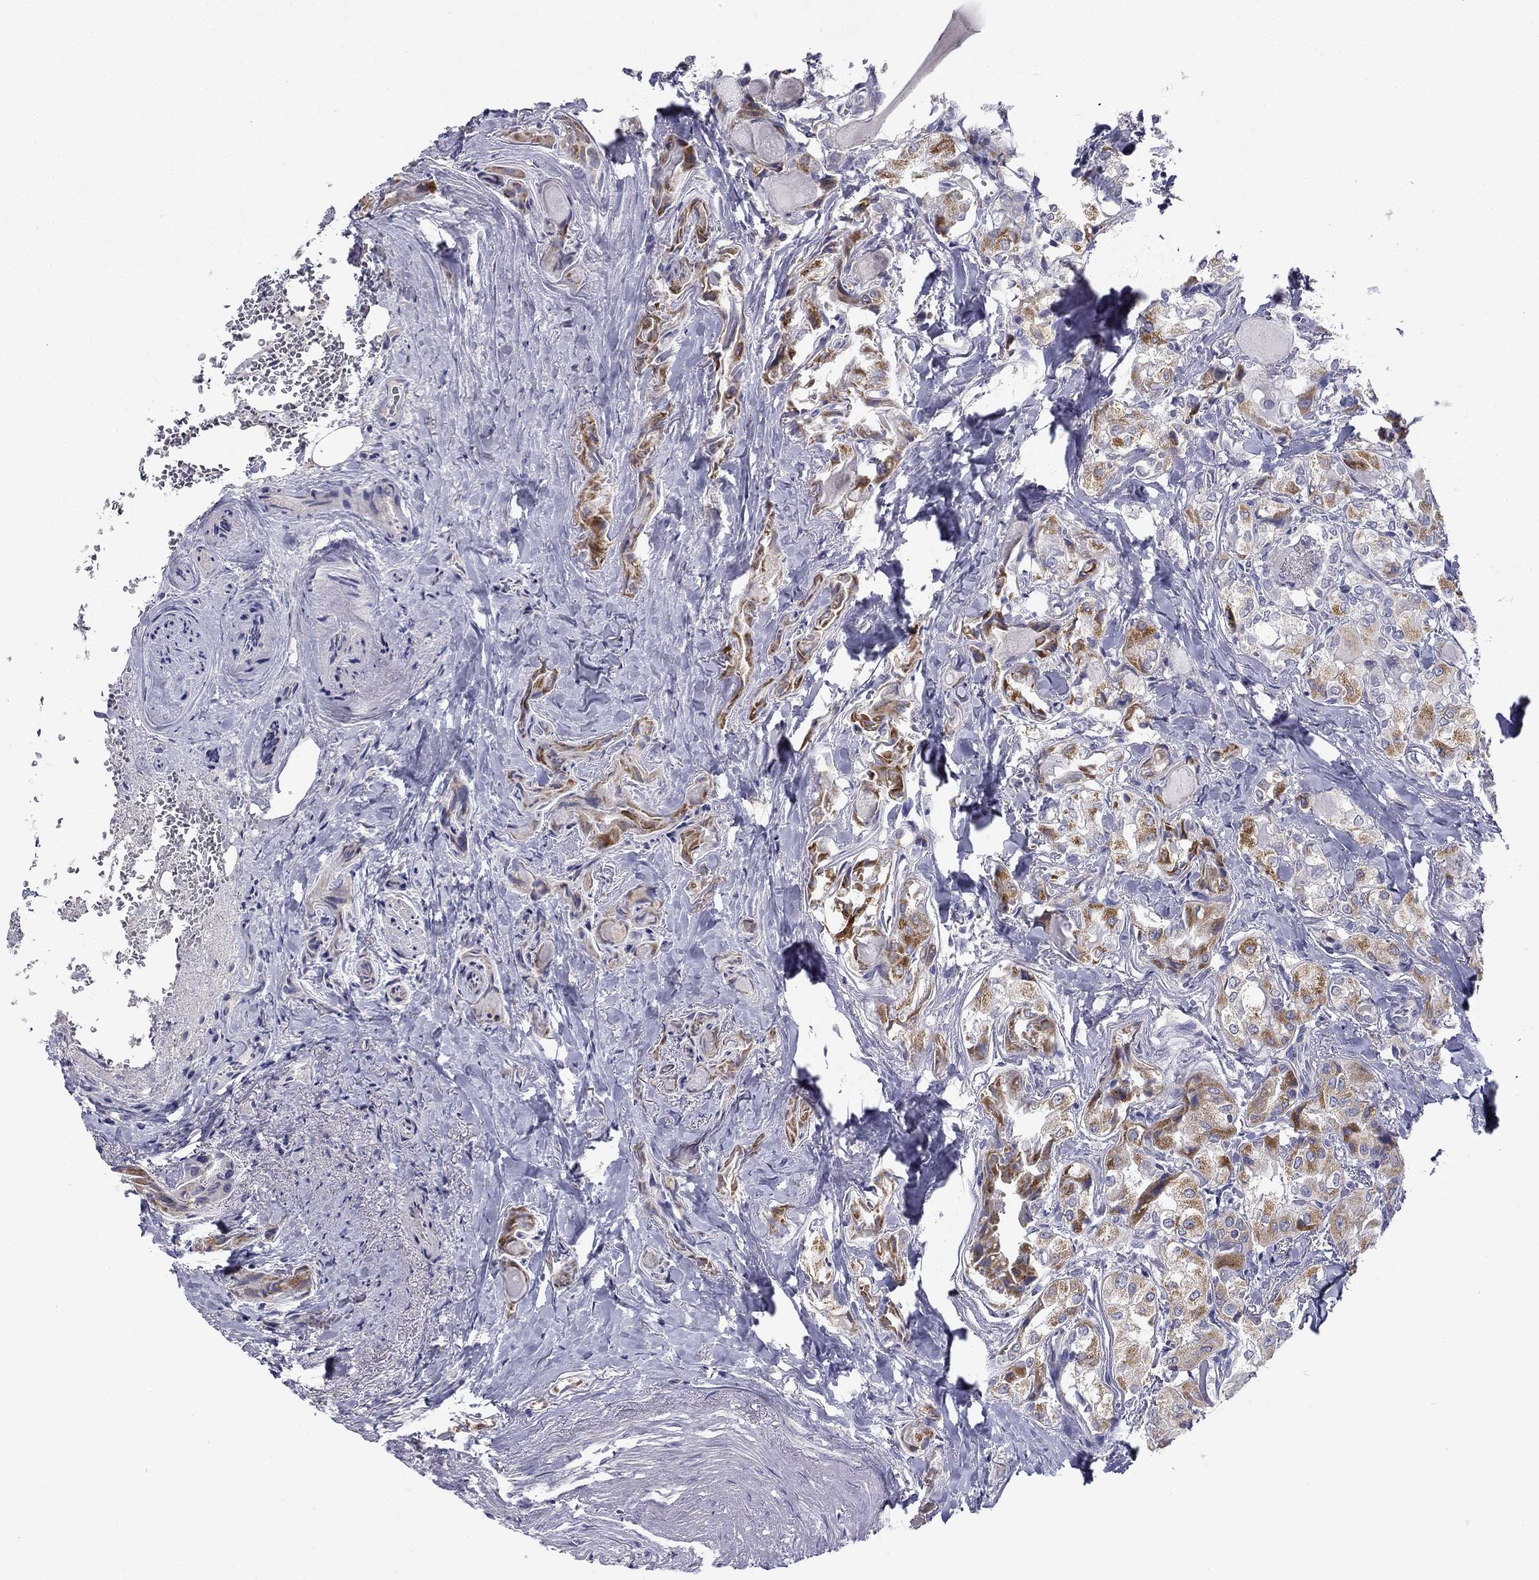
{"staining": {"intensity": "moderate", "quantity": "25%-75%", "location": "cytoplasmic/membranous"}, "tissue": "thyroid cancer", "cell_type": "Tumor cells", "image_type": "cancer", "snomed": [{"axis": "morphology", "description": "Normal tissue, NOS"}, {"axis": "morphology", "description": "Papillary adenocarcinoma, NOS"}, {"axis": "topography", "description": "Thyroid gland"}], "caption": "Thyroid cancer (papillary adenocarcinoma) stained for a protein exhibits moderate cytoplasmic/membranous positivity in tumor cells.", "gene": "SPATA7", "patient": {"sex": "female", "age": 66}}